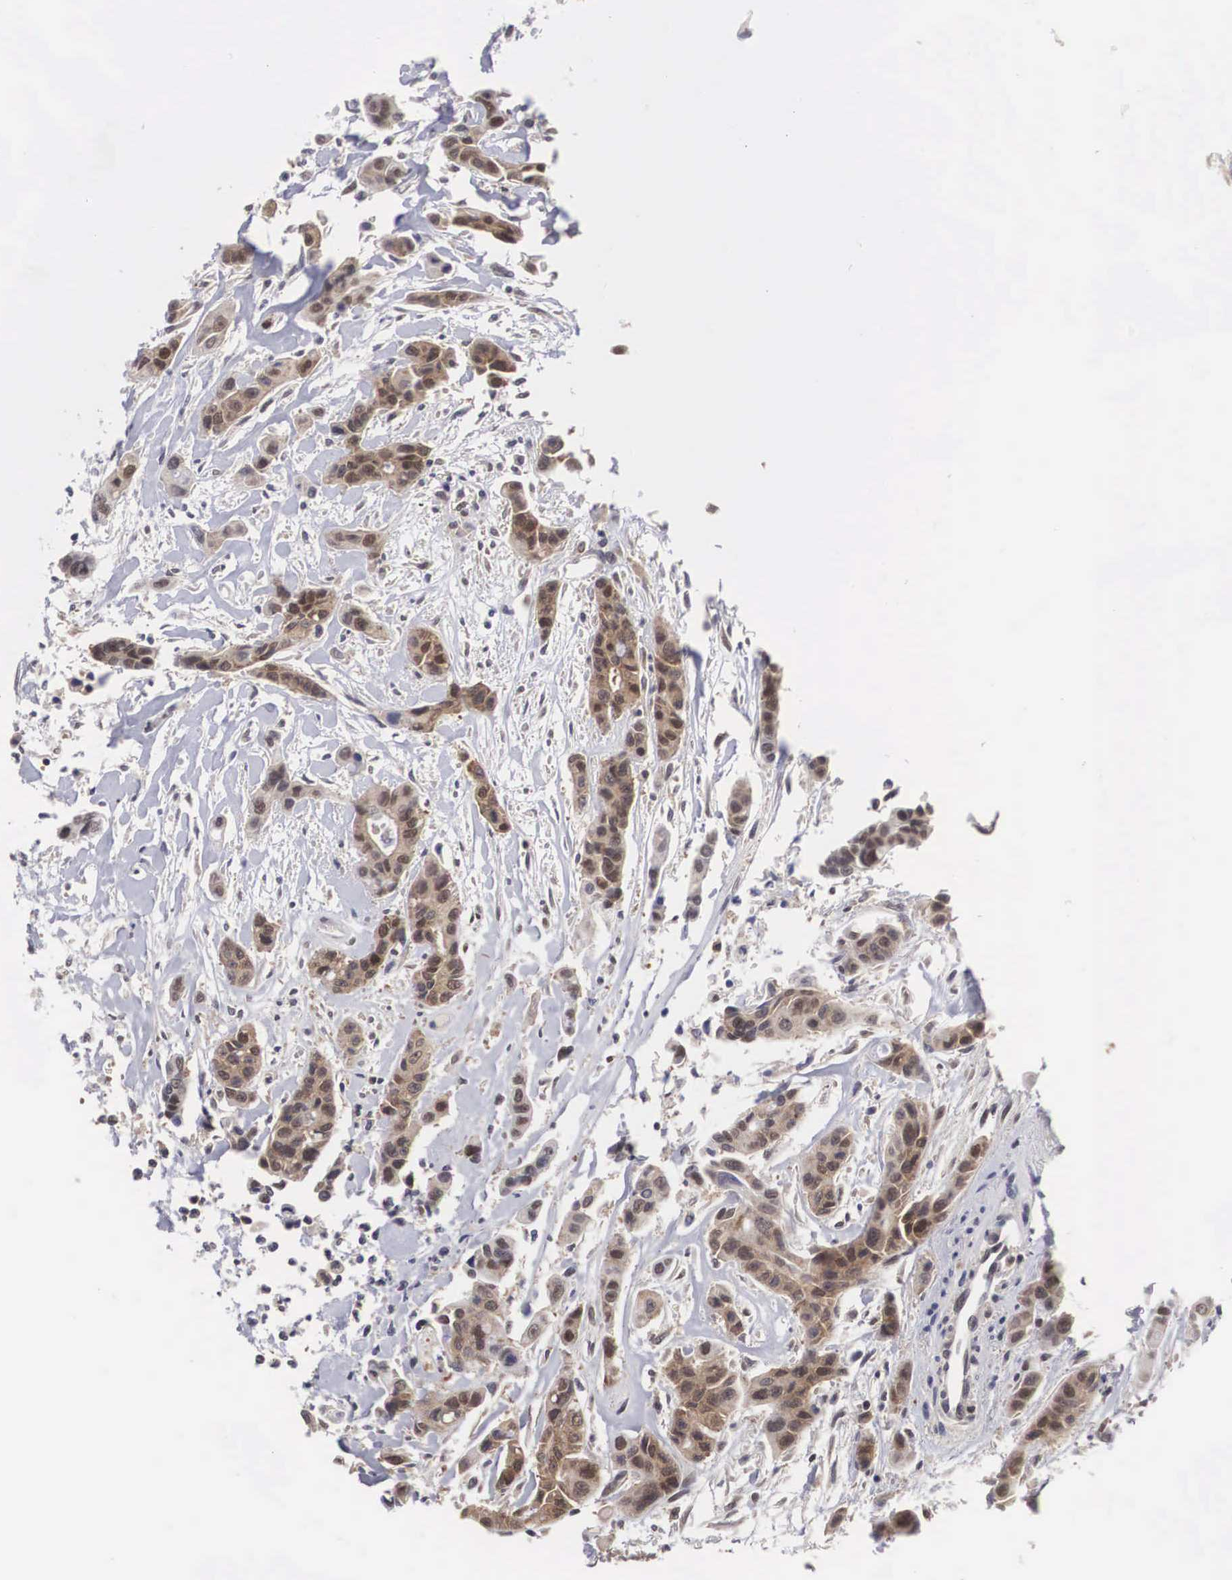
{"staining": {"intensity": "moderate", "quantity": ">75%", "location": "cytoplasmic/membranous,nuclear"}, "tissue": "colorectal cancer", "cell_type": "Tumor cells", "image_type": "cancer", "snomed": [{"axis": "morphology", "description": "Adenocarcinoma, NOS"}, {"axis": "topography", "description": "Colon"}], "caption": "Tumor cells demonstrate moderate cytoplasmic/membranous and nuclear expression in approximately >75% of cells in colorectal cancer (adenocarcinoma). The staining is performed using DAB brown chromogen to label protein expression. The nuclei are counter-stained blue using hematoxylin.", "gene": "ADSL", "patient": {"sex": "female", "age": 70}}